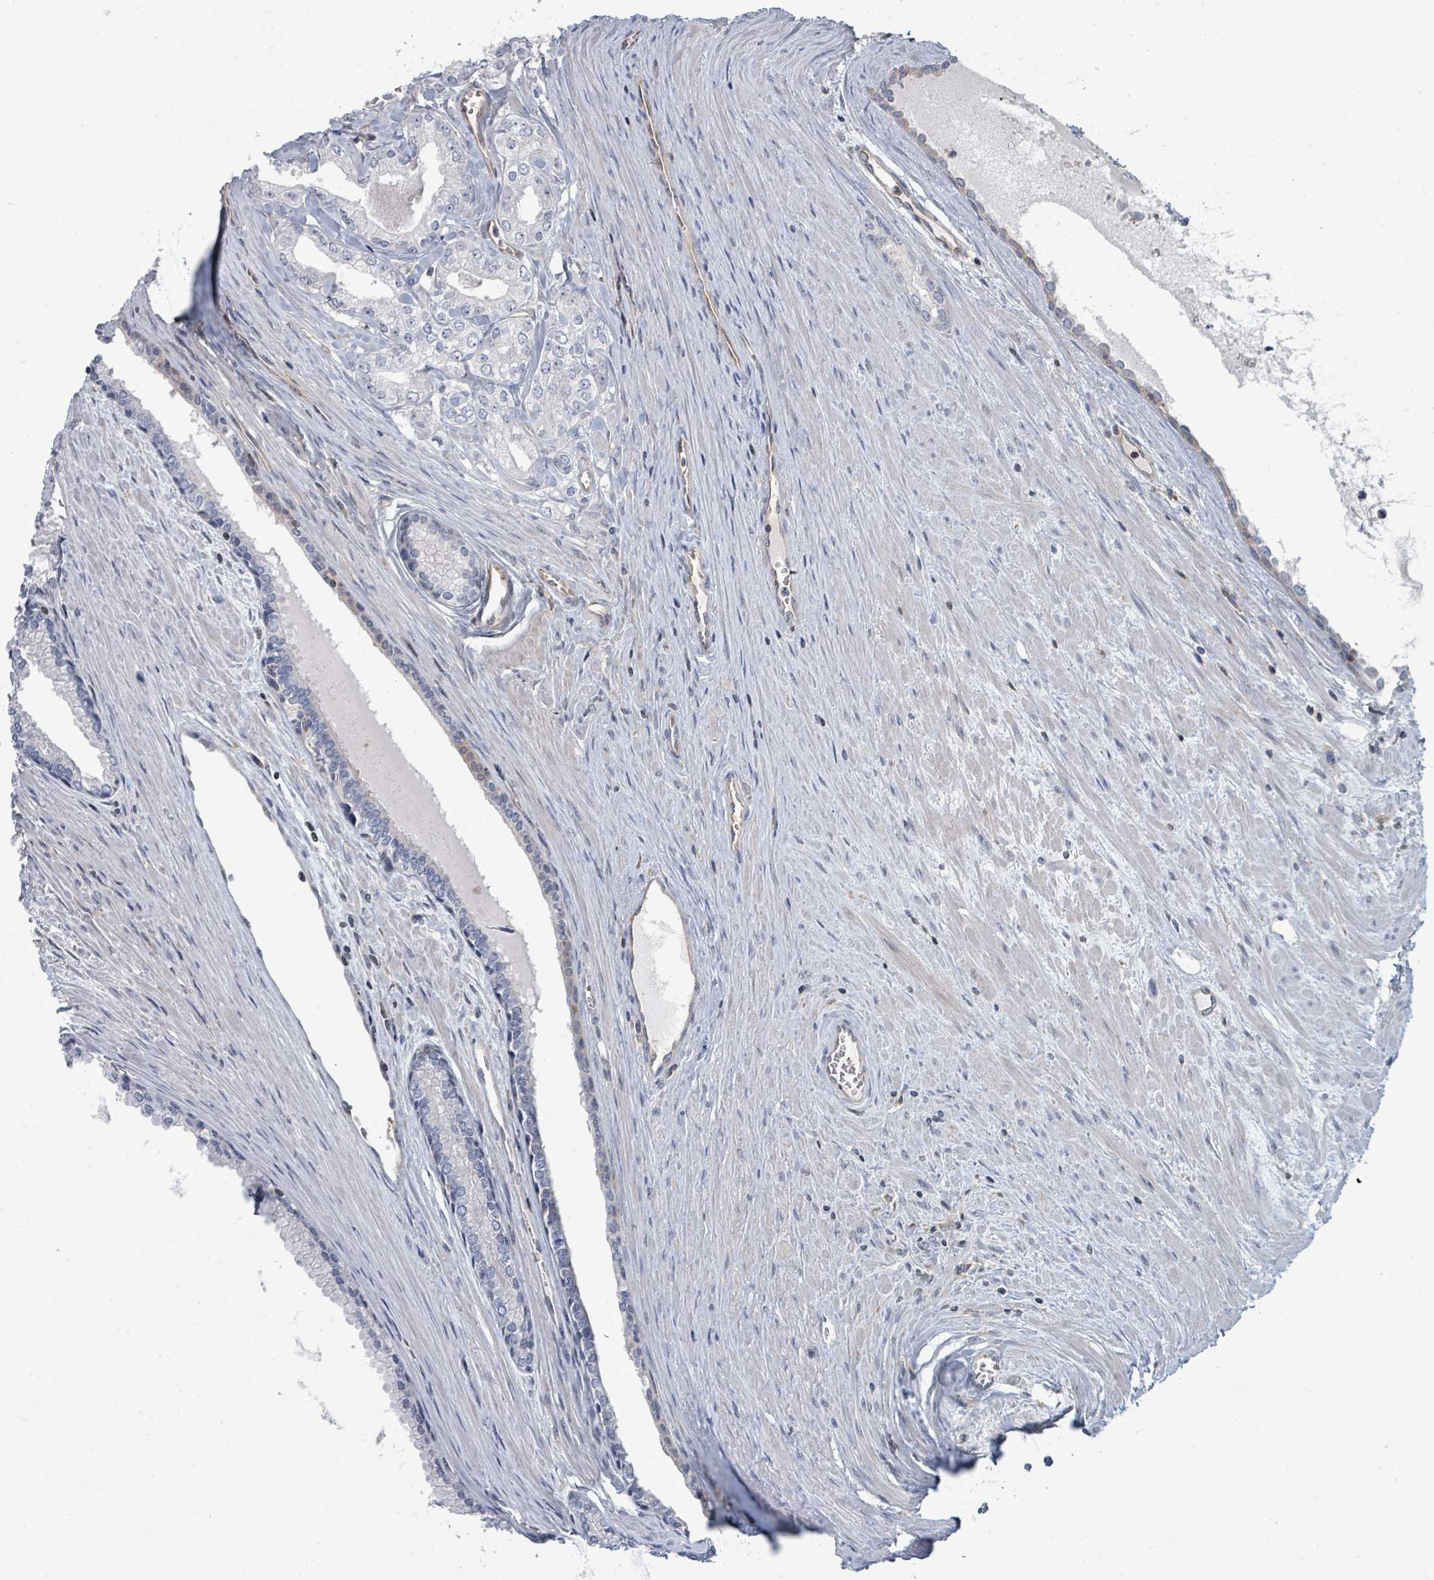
{"staining": {"intensity": "negative", "quantity": "none", "location": "none"}, "tissue": "prostate cancer", "cell_type": "Tumor cells", "image_type": "cancer", "snomed": [{"axis": "morphology", "description": "Adenocarcinoma, High grade"}, {"axis": "topography", "description": "Prostate"}], "caption": "This is a photomicrograph of immunohistochemistry (IHC) staining of prostate cancer, which shows no staining in tumor cells.", "gene": "SLC25A45", "patient": {"sex": "male", "age": 68}}